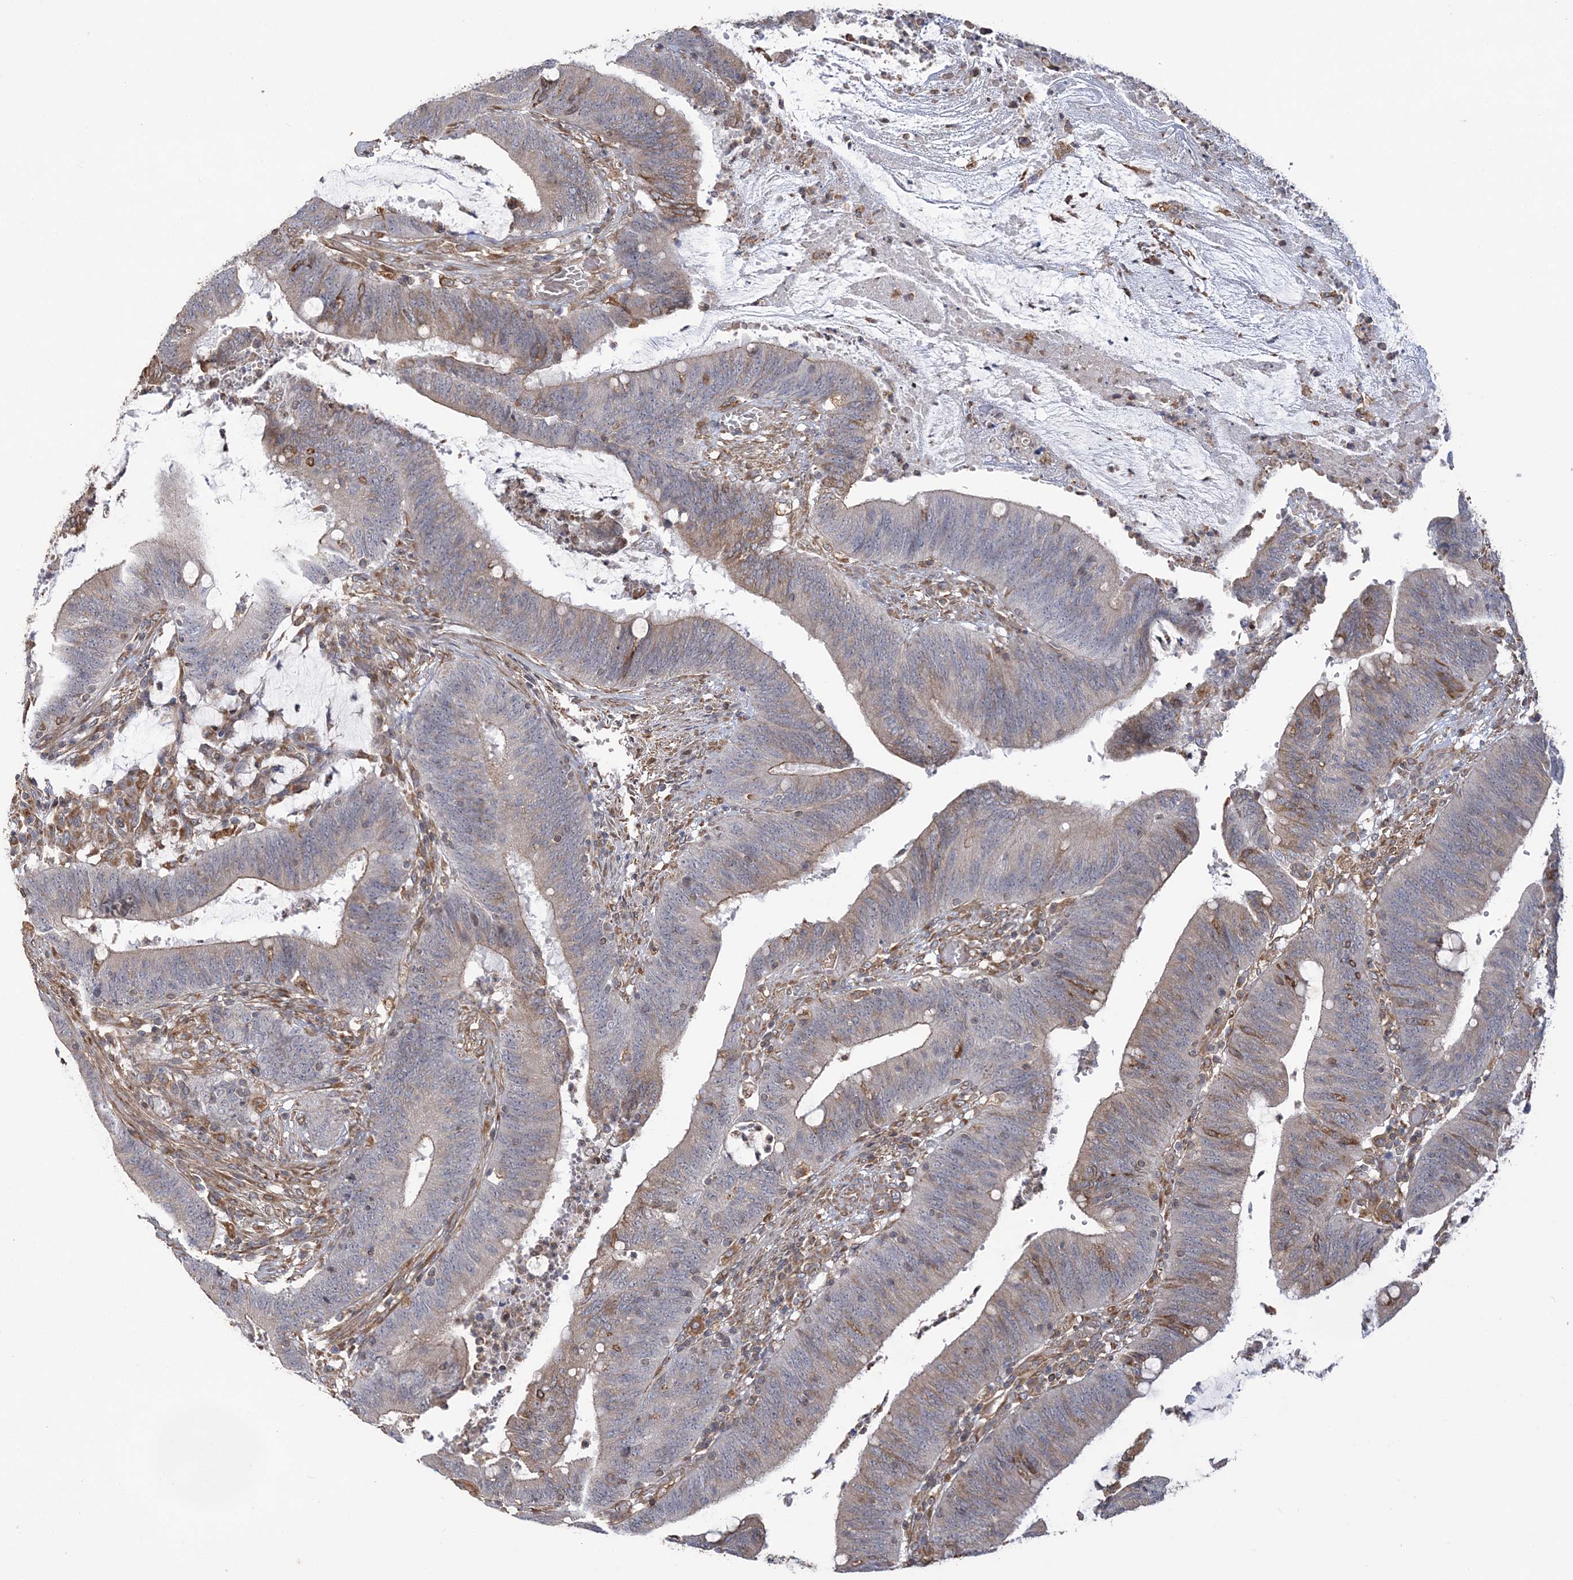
{"staining": {"intensity": "weak", "quantity": "<25%", "location": "cytoplasmic/membranous"}, "tissue": "colorectal cancer", "cell_type": "Tumor cells", "image_type": "cancer", "snomed": [{"axis": "morphology", "description": "Adenocarcinoma, NOS"}, {"axis": "topography", "description": "Rectum"}], "caption": "DAB immunohistochemical staining of colorectal cancer (adenocarcinoma) displays no significant staining in tumor cells.", "gene": "ZNF821", "patient": {"sex": "female", "age": 66}}